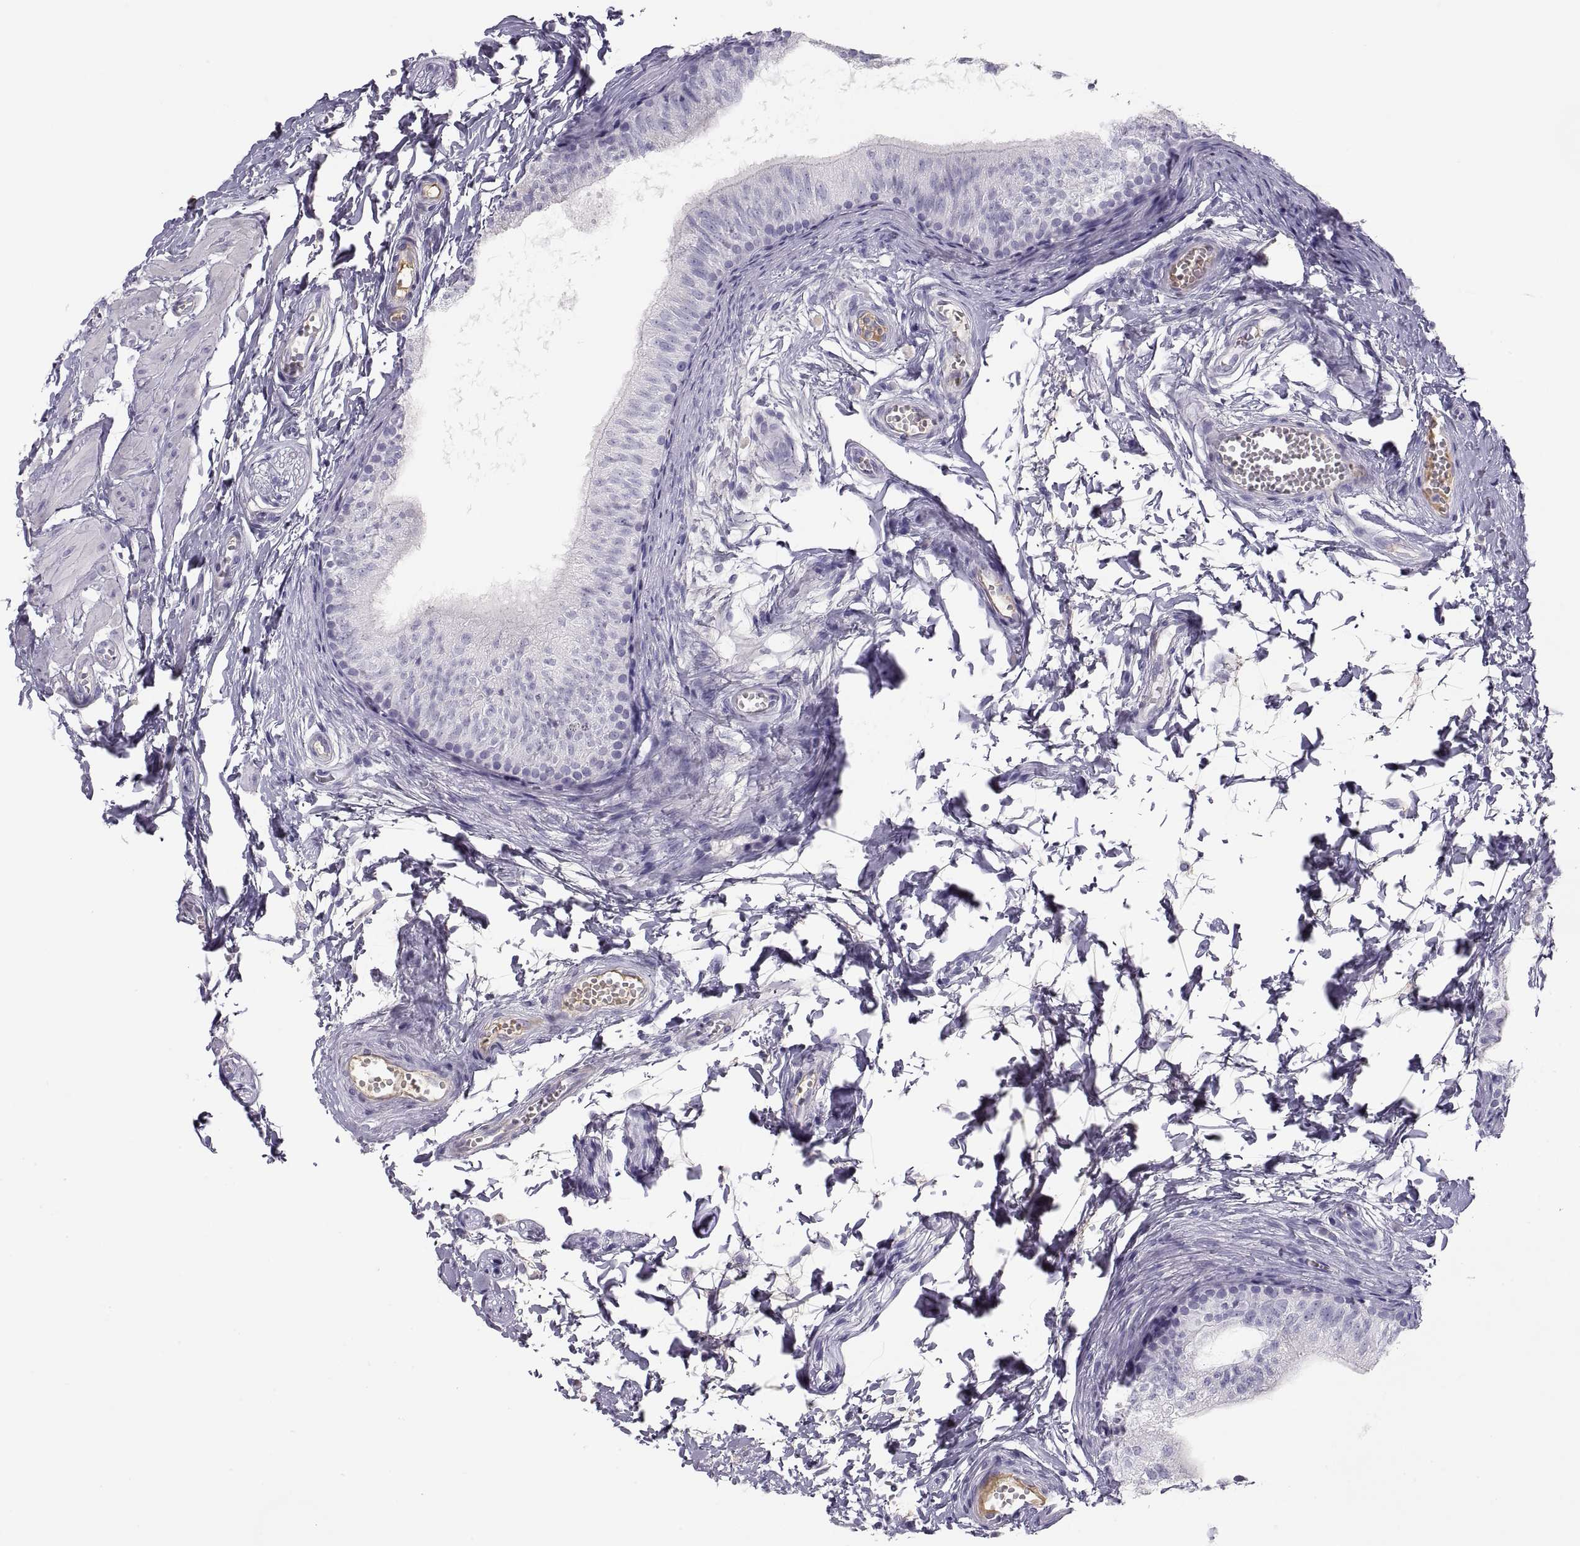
{"staining": {"intensity": "negative", "quantity": "none", "location": "none"}, "tissue": "epididymis", "cell_type": "Glandular cells", "image_type": "normal", "snomed": [{"axis": "morphology", "description": "Normal tissue, NOS"}, {"axis": "topography", "description": "Epididymis"}], "caption": "Immunohistochemistry (IHC) image of benign epididymis: human epididymis stained with DAB displays no significant protein positivity in glandular cells. (DAB (3,3'-diaminobenzidine) IHC, high magnification).", "gene": "MAGEB2", "patient": {"sex": "male", "age": 22}}